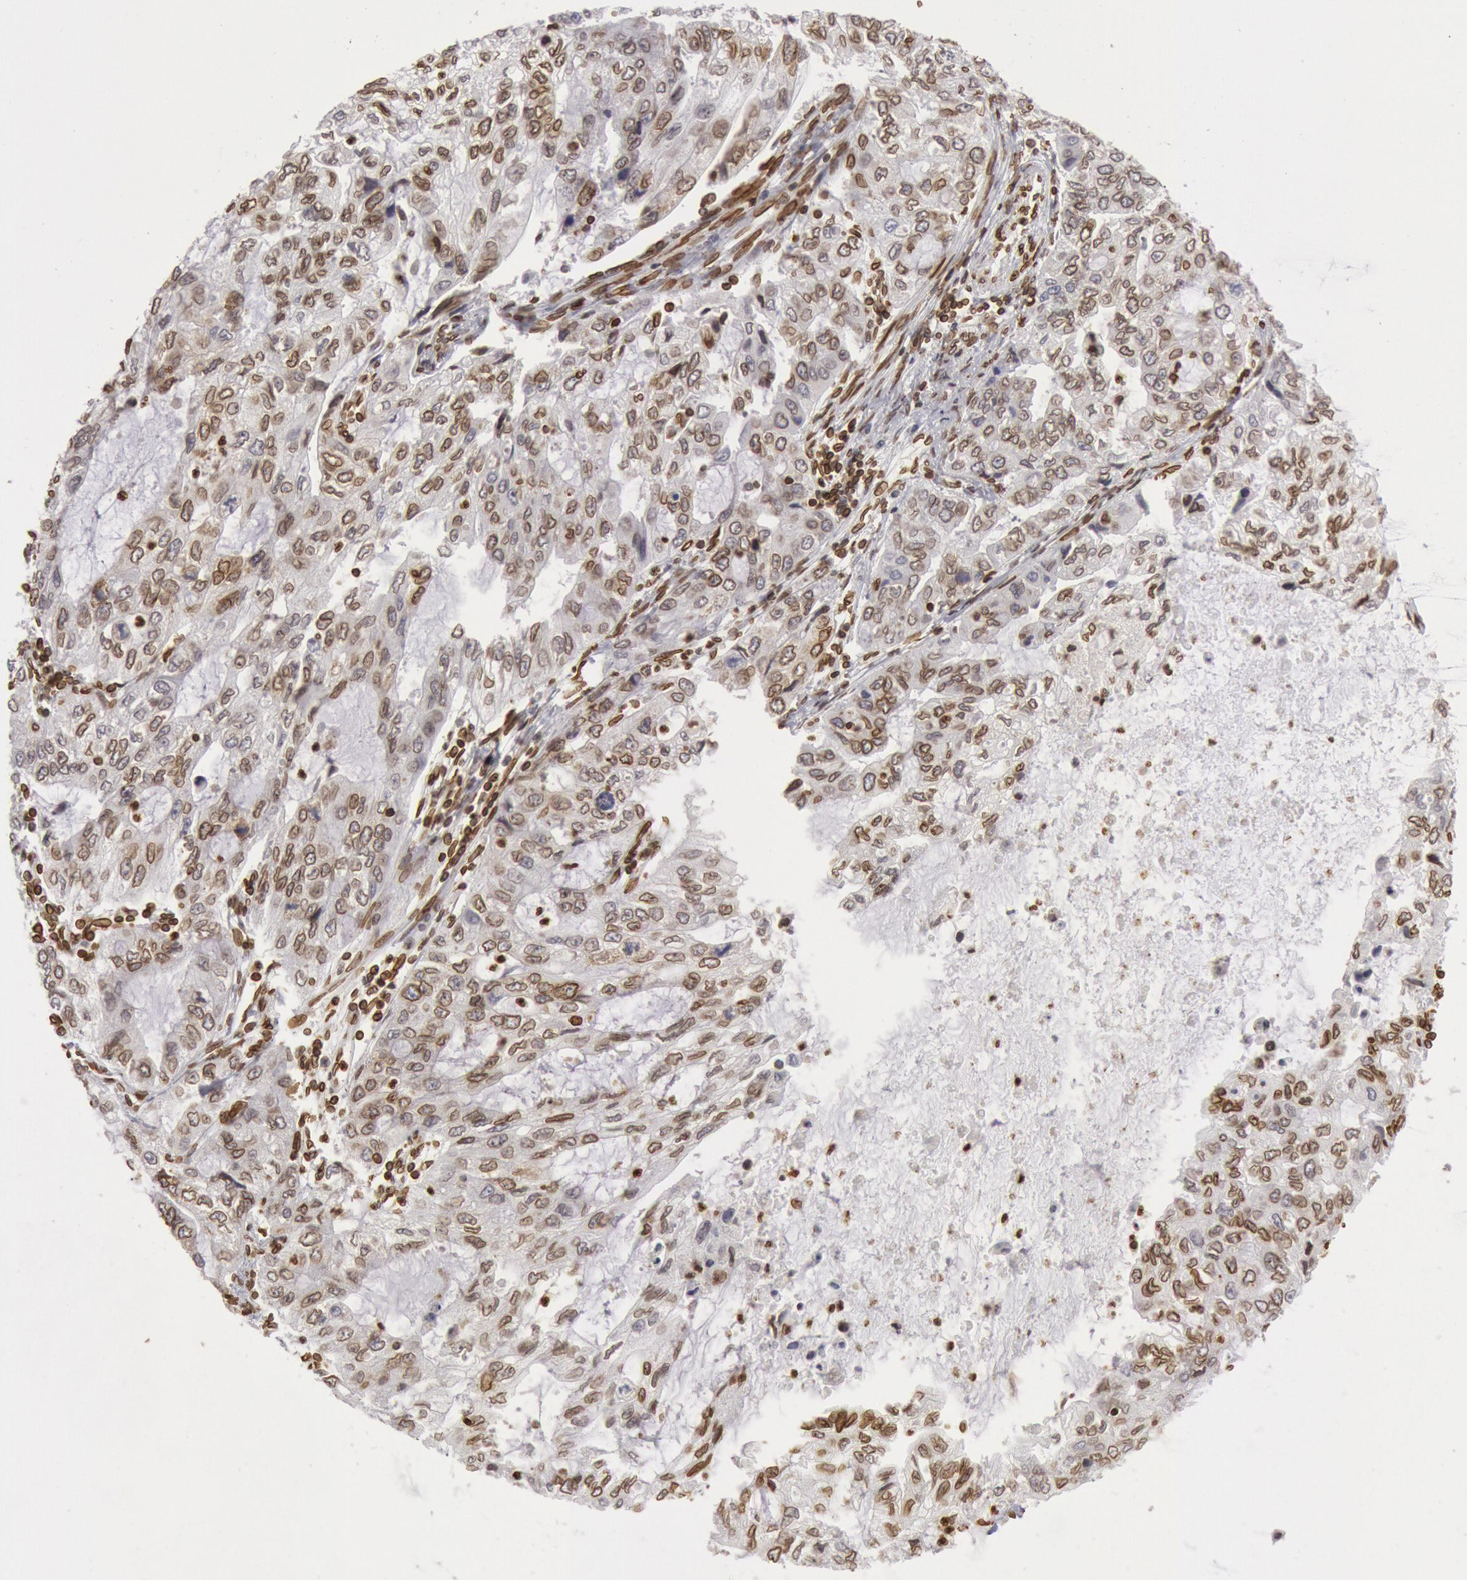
{"staining": {"intensity": "moderate", "quantity": ">75%", "location": "nuclear"}, "tissue": "stomach cancer", "cell_type": "Tumor cells", "image_type": "cancer", "snomed": [{"axis": "morphology", "description": "Adenocarcinoma, NOS"}, {"axis": "topography", "description": "Stomach, upper"}], "caption": "IHC micrograph of neoplastic tissue: stomach adenocarcinoma stained using IHC shows medium levels of moderate protein expression localized specifically in the nuclear of tumor cells, appearing as a nuclear brown color.", "gene": "SUN2", "patient": {"sex": "female", "age": 52}}